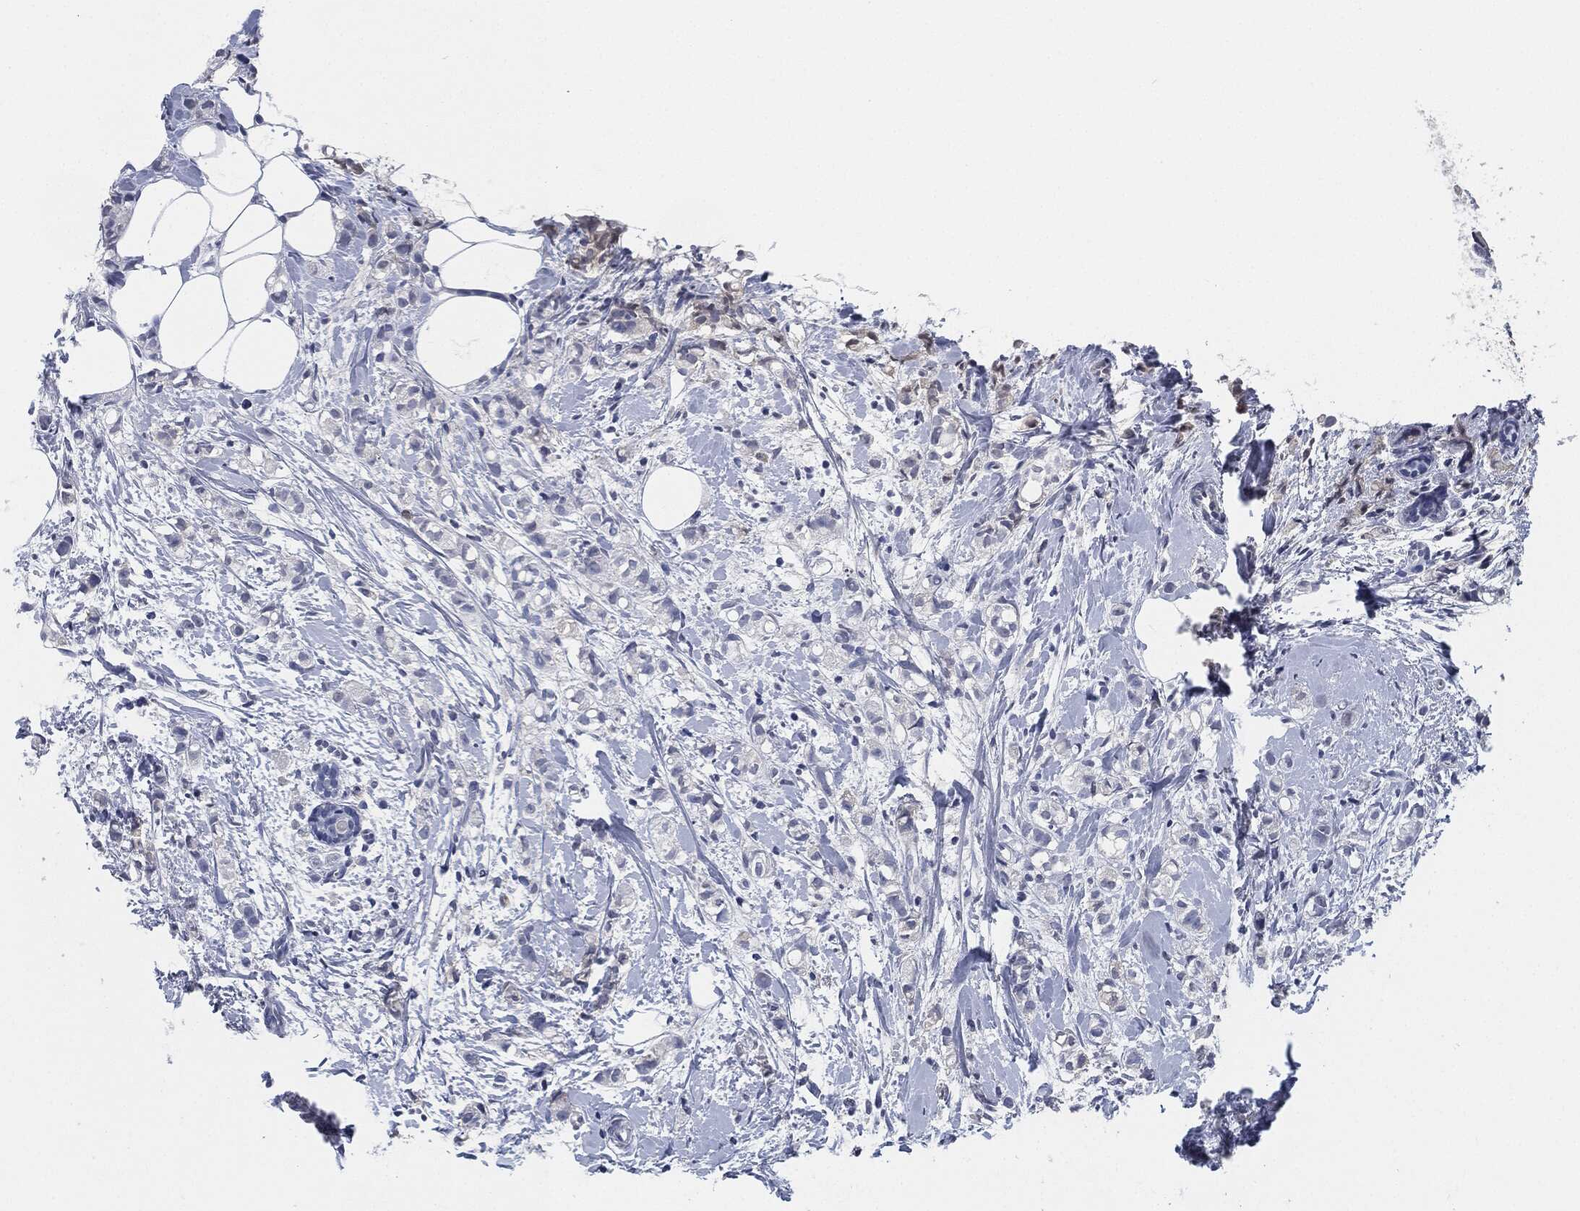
{"staining": {"intensity": "negative", "quantity": "none", "location": "none"}, "tissue": "breast cancer", "cell_type": "Tumor cells", "image_type": "cancer", "snomed": [{"axis": "morphology", "description": "Normal tissue, NOS"}, {"axis": "morphology", "description": "Duct carcinoma"}, {"axis": "topography", "description": "Breast"}], "caption": "Immunohistochemistry (IHC) of human breast infiltrating ductal carcinoma demonstrates no positivity in tumor cells. The staining is performed using DAB brown chromogen with nuclei counter-stained in using hematoxylin.", "gene": "SIGLEC7", "patient": {"sex": "female", "age": 44}}